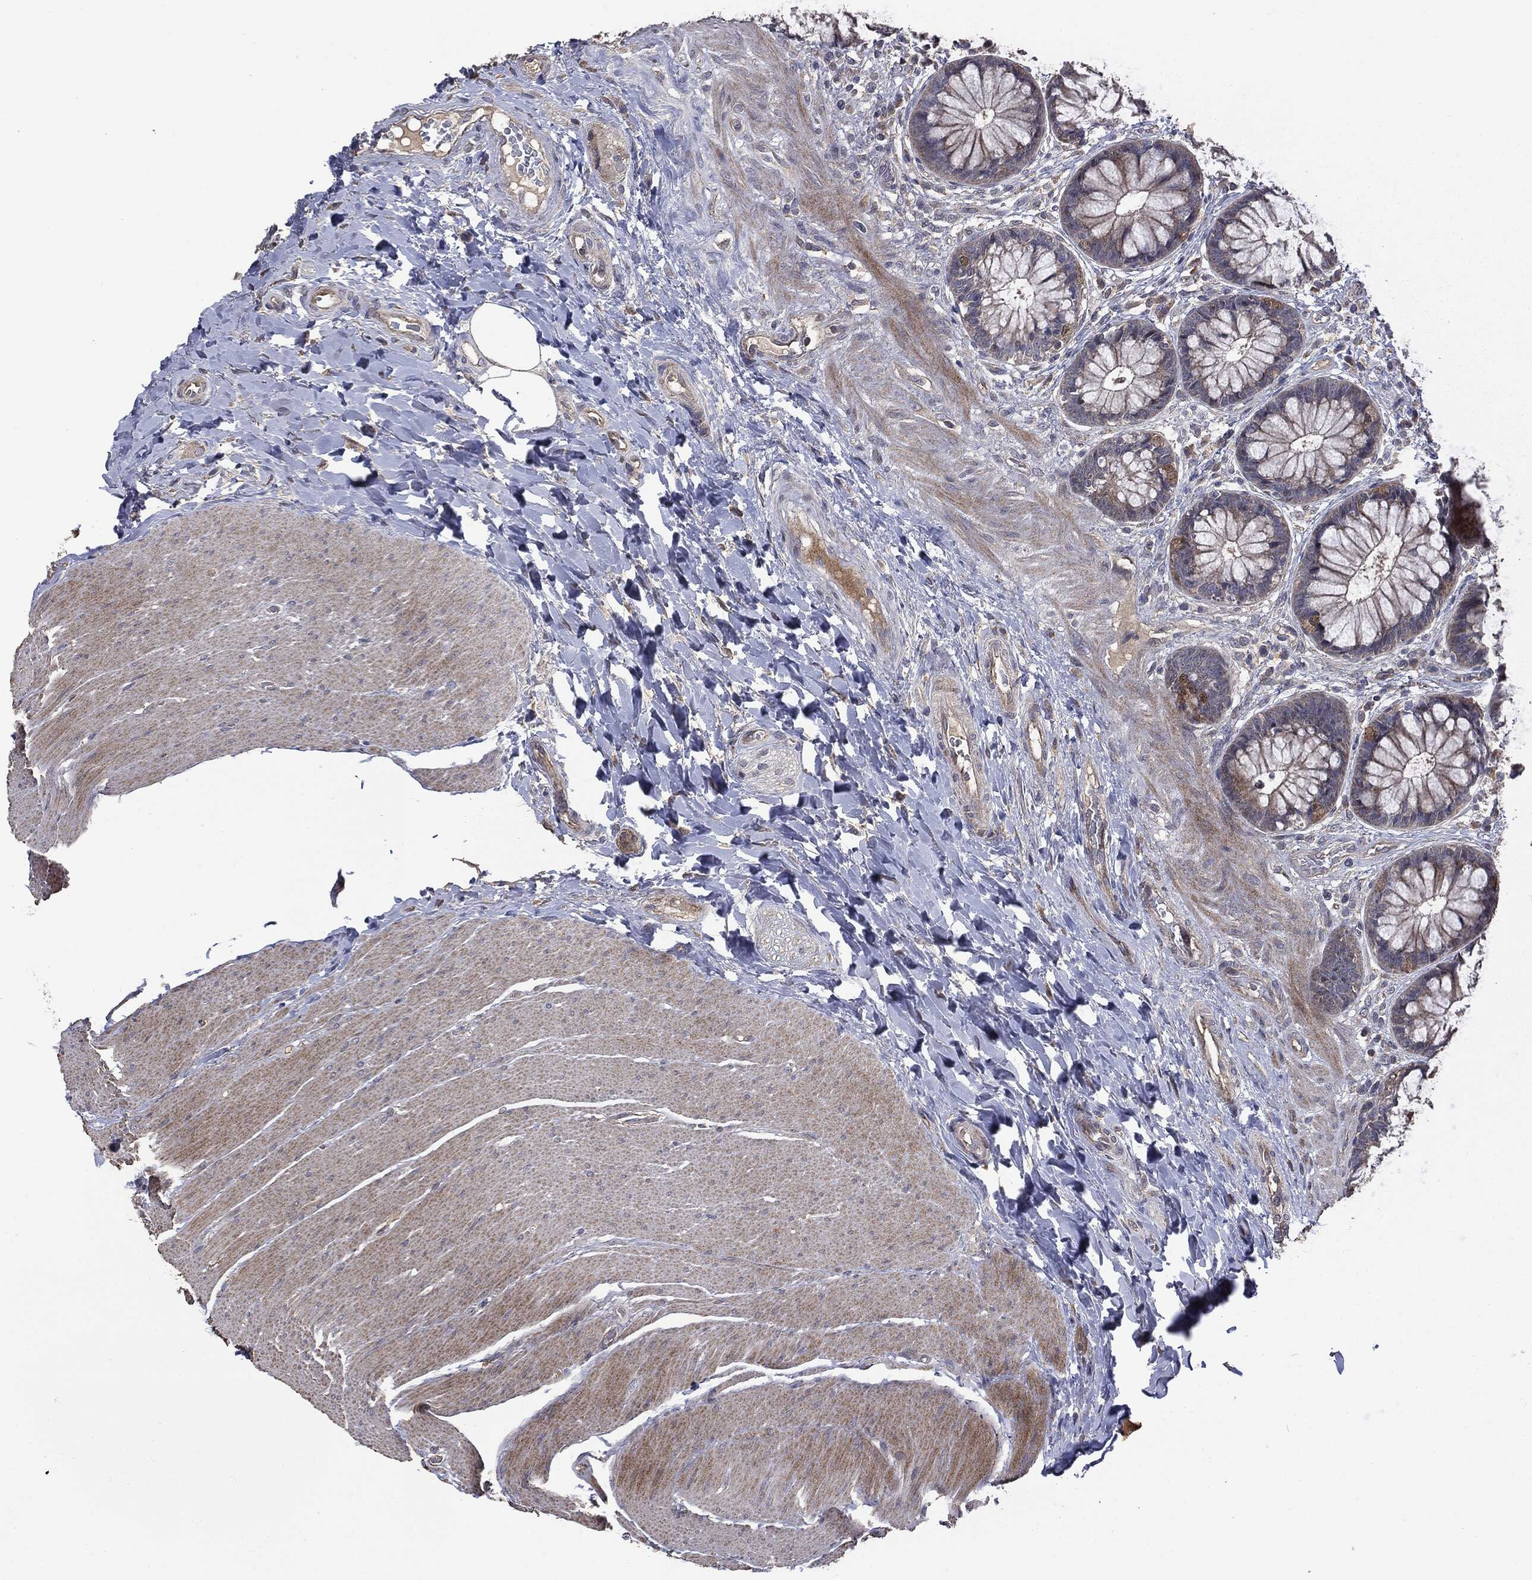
{"staining": {"intensity": "weak", "quantity": "25%-75%", "location": "cytoplasmic/membranous"}, "tissue": "rectum", "cell_type": "Glandular cells", "image_type": "normal", "snomed": [{"axis": "morphology", "description": "Normal tissue, NOS"}, {"axis": "topography", "description": "Rectum"}], "caption": "Immunohistochemistry (DAB (3,3'-diaminobenzidine)) staining of unremarkable rectum demonstrates weak cytoplasmic/membranous protein expression in about 25%-75% of glandular cells.", "gene": "MTOR", "patient": {"sex": "female", "age": 58}}